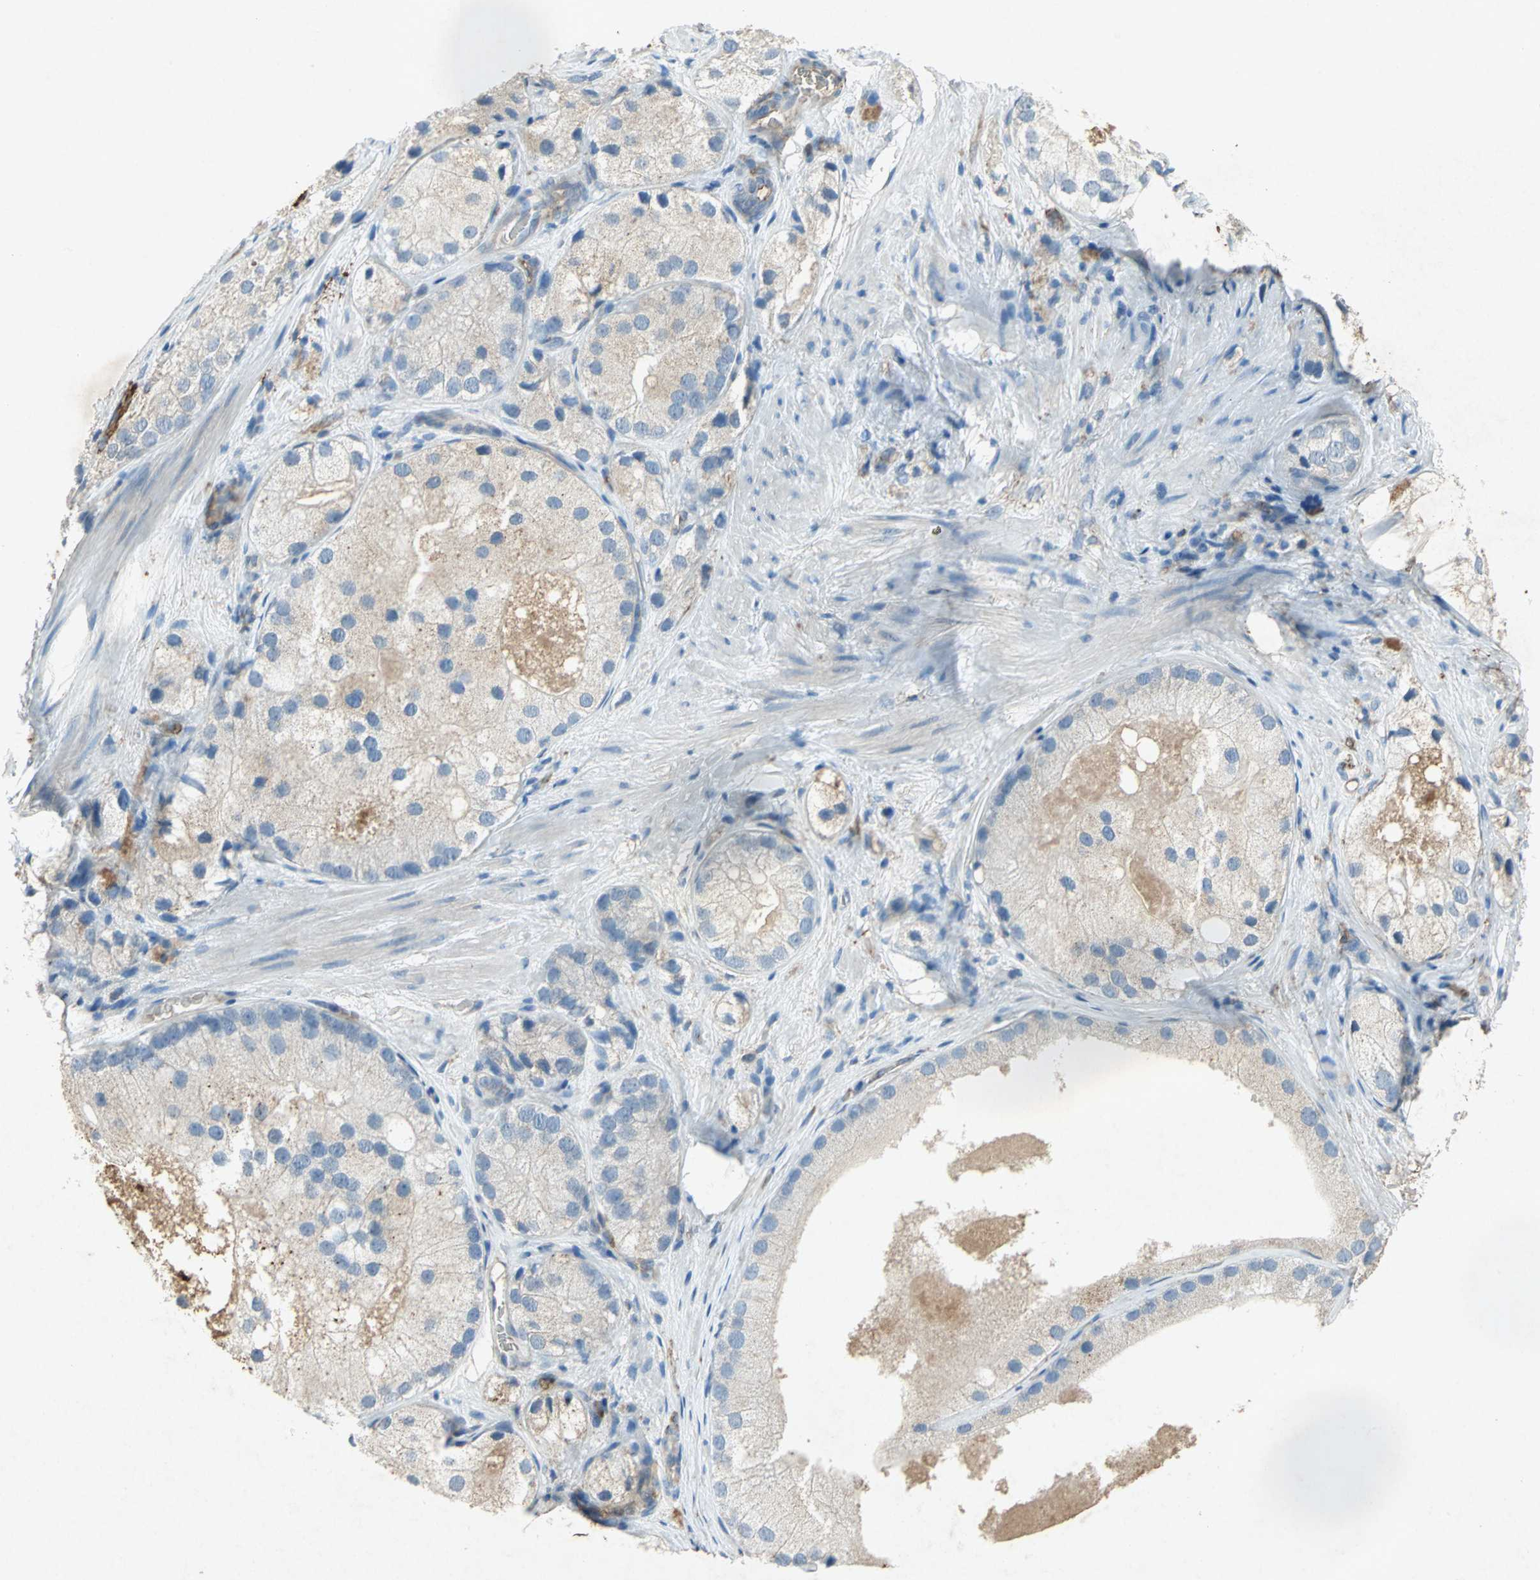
{"staining": {"intensity": "weak", "quantity": "<25%", "location": "cytoplasmic/membranous"}, "tissue": "prostate cancer", "cell_type": "Tumor cells", "image_type": "cancer", "snomed": [{"axis": "morphology", "description": "Adenocarcinoma, Low grade"}, {"axis": "topography", "description": "Prostate"}], "caption": "IHC of prostate low-grade adenocarcinoma shows no expression in tumor cells.", "gene": "CCR6", "patient": {"sex": "male", "age": 69}}